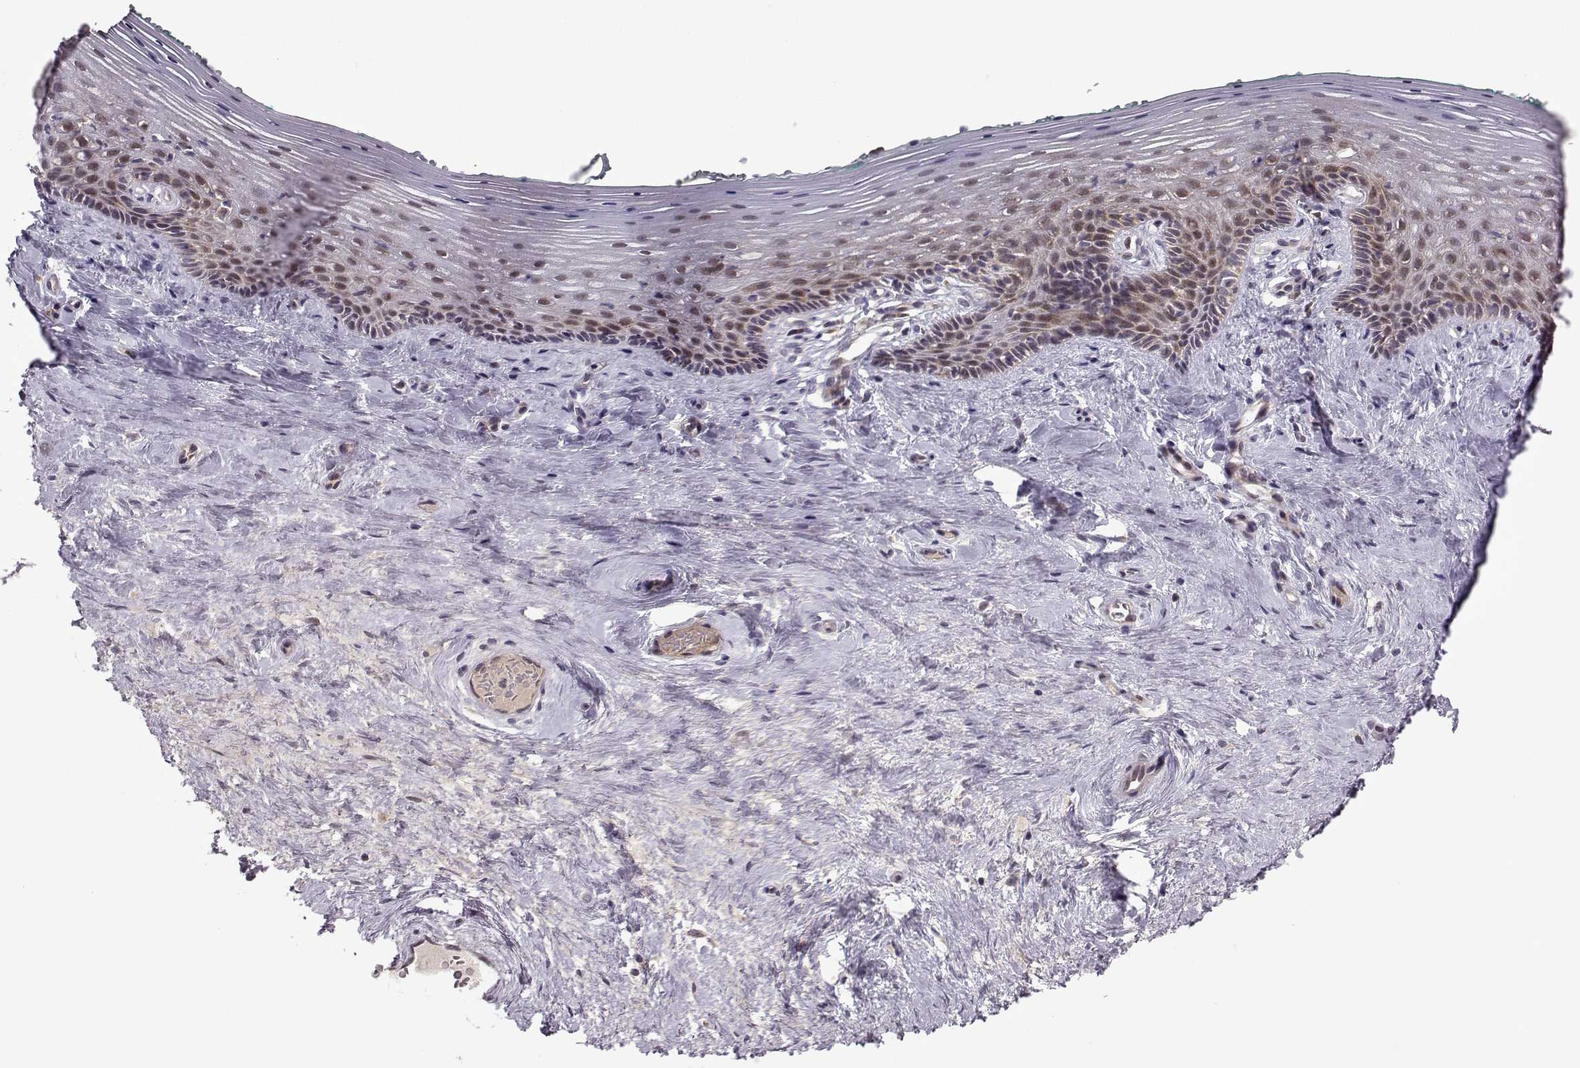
{"staining": {"intensity": "weak", "quantity": "25%-75%", "location": "cytoplasmic/membranous"}, "tissue": "vagina", "cell_type": "Squamous epithelial cells", "image_type": "normal", "snomed": [{"axis": "morphology", "description": "Normal tissue, NOS"}, {"axis": "topography", "description": "Vagina"}], "caption": "Immunohistochemistry histopathology image of normal vagina: vagina stained using IHC reveals low levels of weak protein expression localized specifically in the cytoplasmic/membranous of squamous epithelial cells, appearing as a cytoplasmic/membranous brown color.", "gene": "NECAB3", "patient": {"sex": "female", "age": 45}}